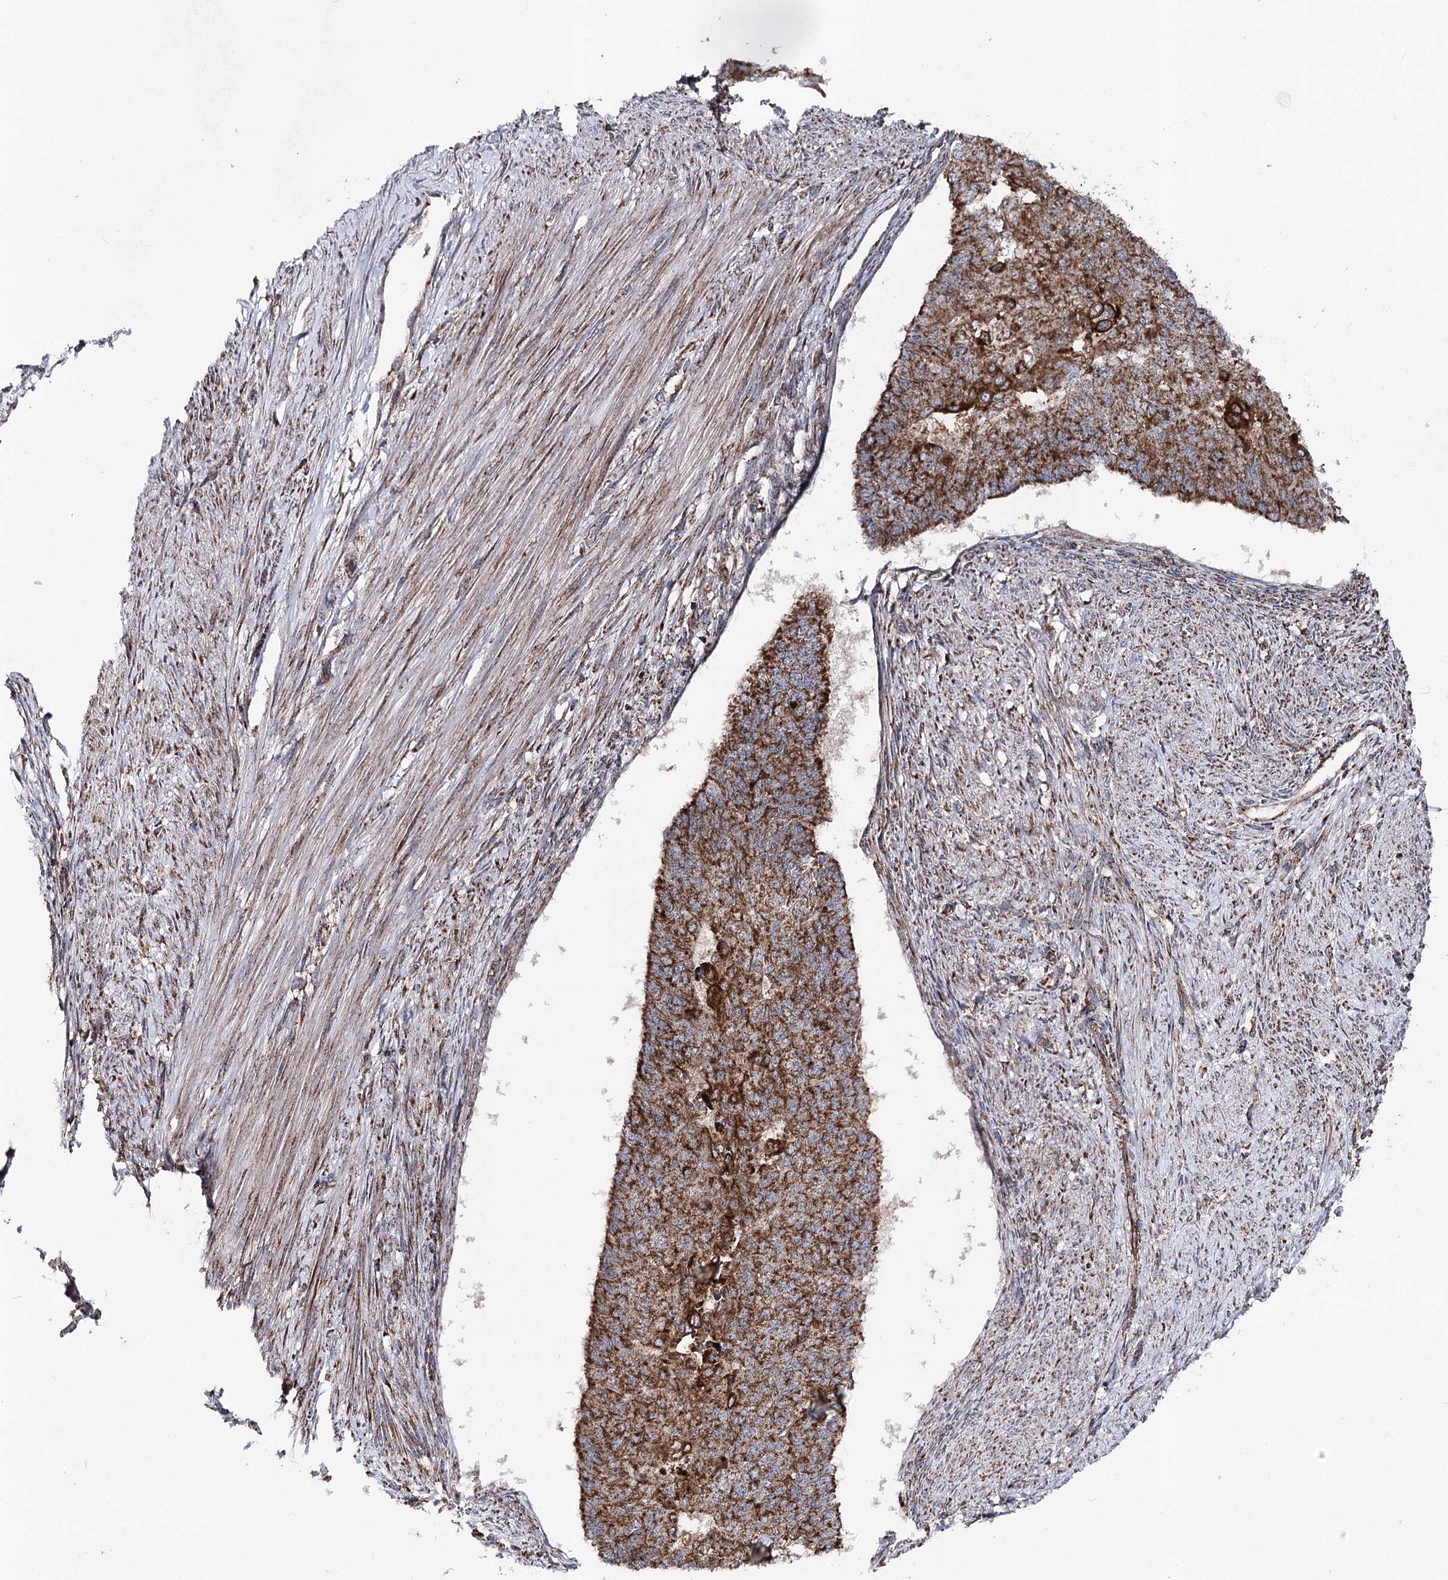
{"staining": {"intensity": "moderate", "quantity": ">75%", "location": "cytoplasmic/membranous"}, "tissue": "endometrial cancer", "cell_type": "Tumor cells", "image_type": "cancer", "snomed": [{"axis": "morphology", "description": "Adenocarcinoma, NOS"}, {"axis": "topography", "description": "Endometrium"}], "caption": "Immunohistochemistry (IHC) image of adenocarcinoma (endometrial) stained for a protein (brown), which demonstrates medium levels of moderate cytoplasmic/membranous staining in about >75% of tumor cells.", "gene": "MSANTD2", "patient": {"sex": "female", "age": 32}}